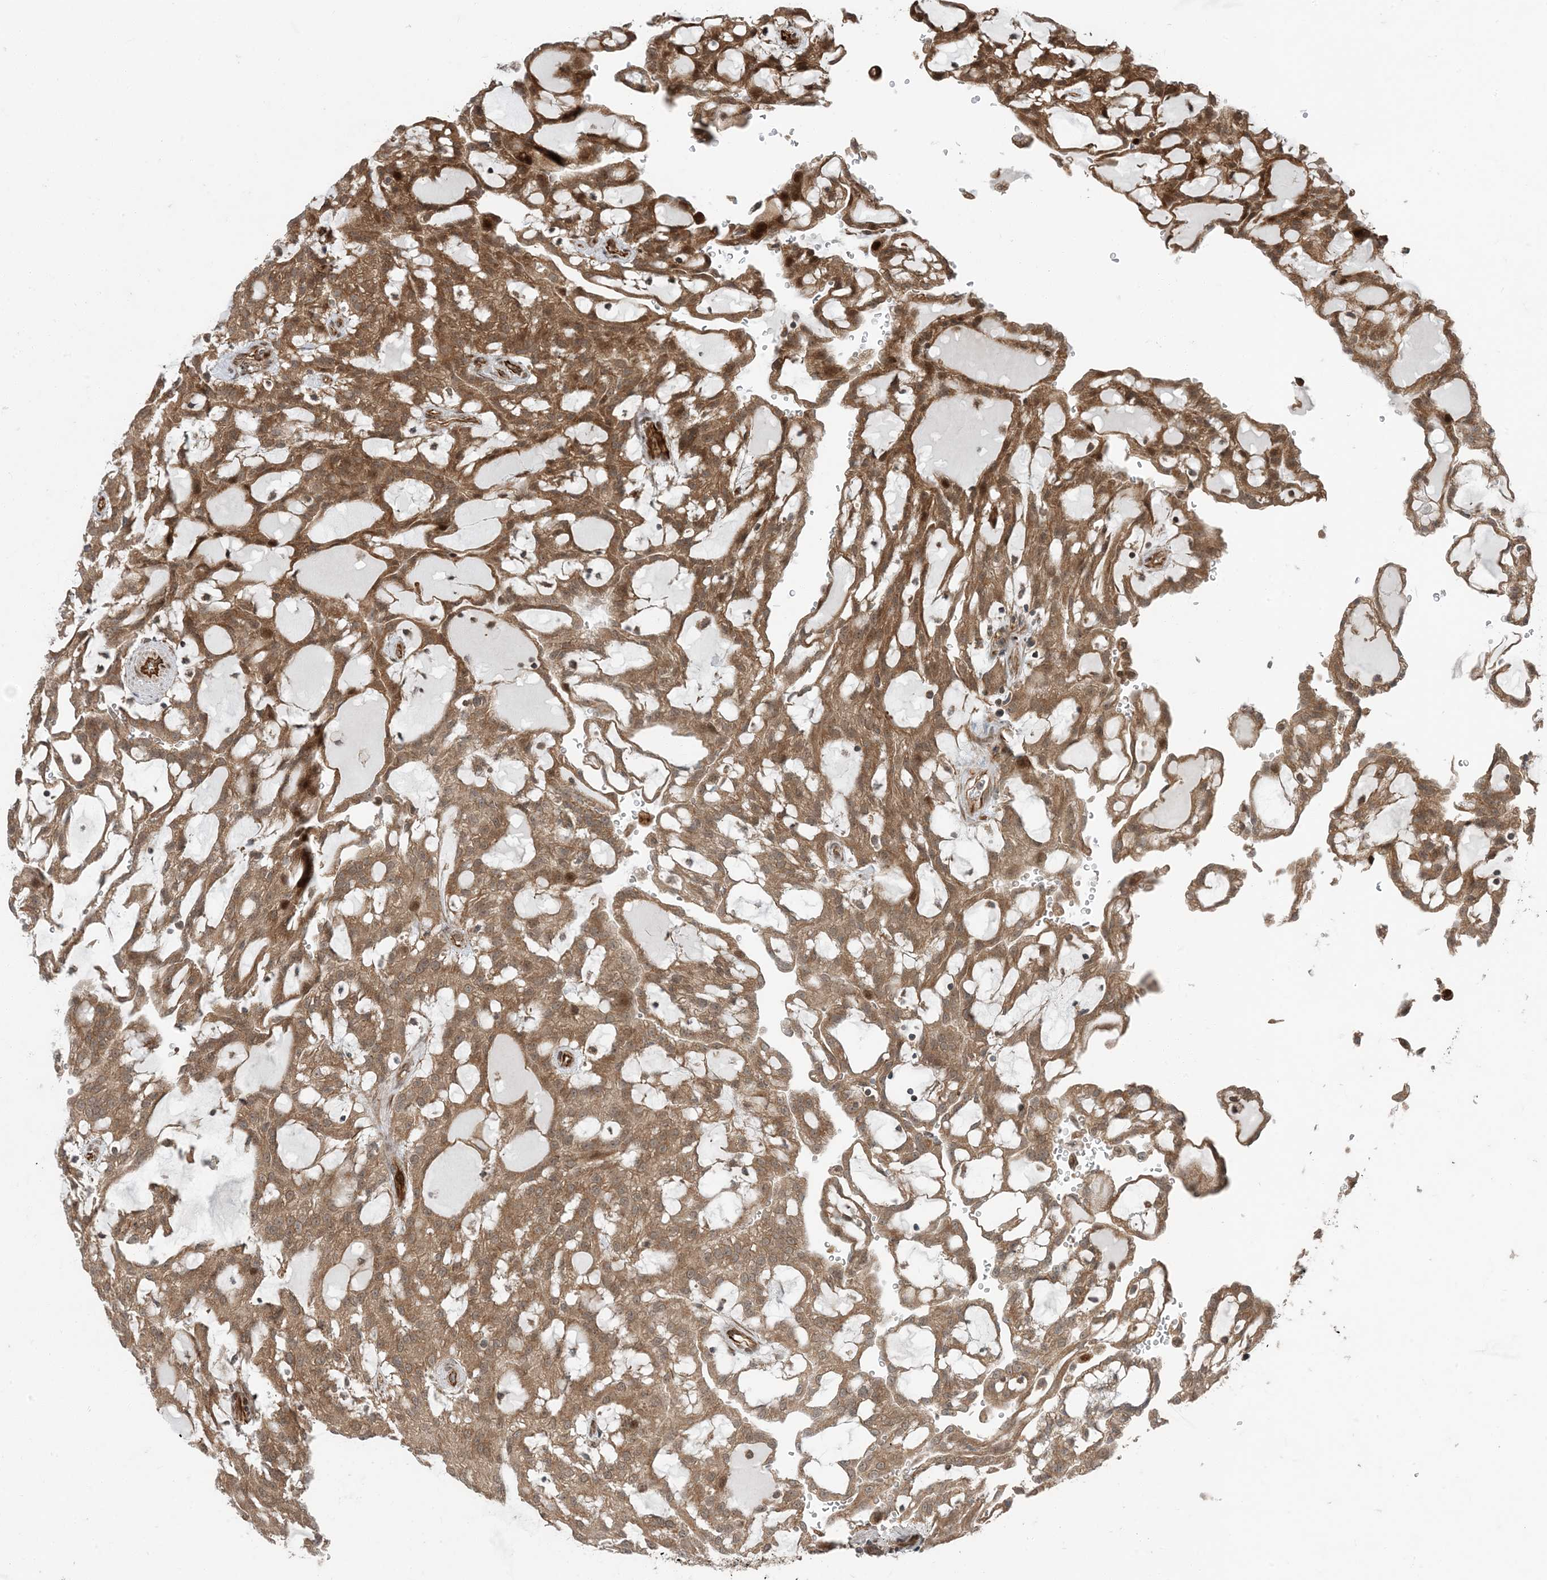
{"staining": {"intensity": "moderate", "quantity": ">75%", "location": "cytoplasmic/membranous,nuclear"}, "tissue": "renal cancer", "cell_type": "Tumor cells", "image_type": "cancer", "snomed": [{"axis": "morphology", "description": "Adenocarcinoma, NOS"}, {"axis": "topography", "description": "Kidney"}], "caption": "IHC (DAB (3,3'-diaminobenzidine)) staining of human renal cancer (adenocarcinoma) reveals moderate cytoplasmic/membranous and nuclear protein expression in approximately >75% of tumor cells.", "gene": "EDEM2", "patient": {"sex": "male", "age": 63}}